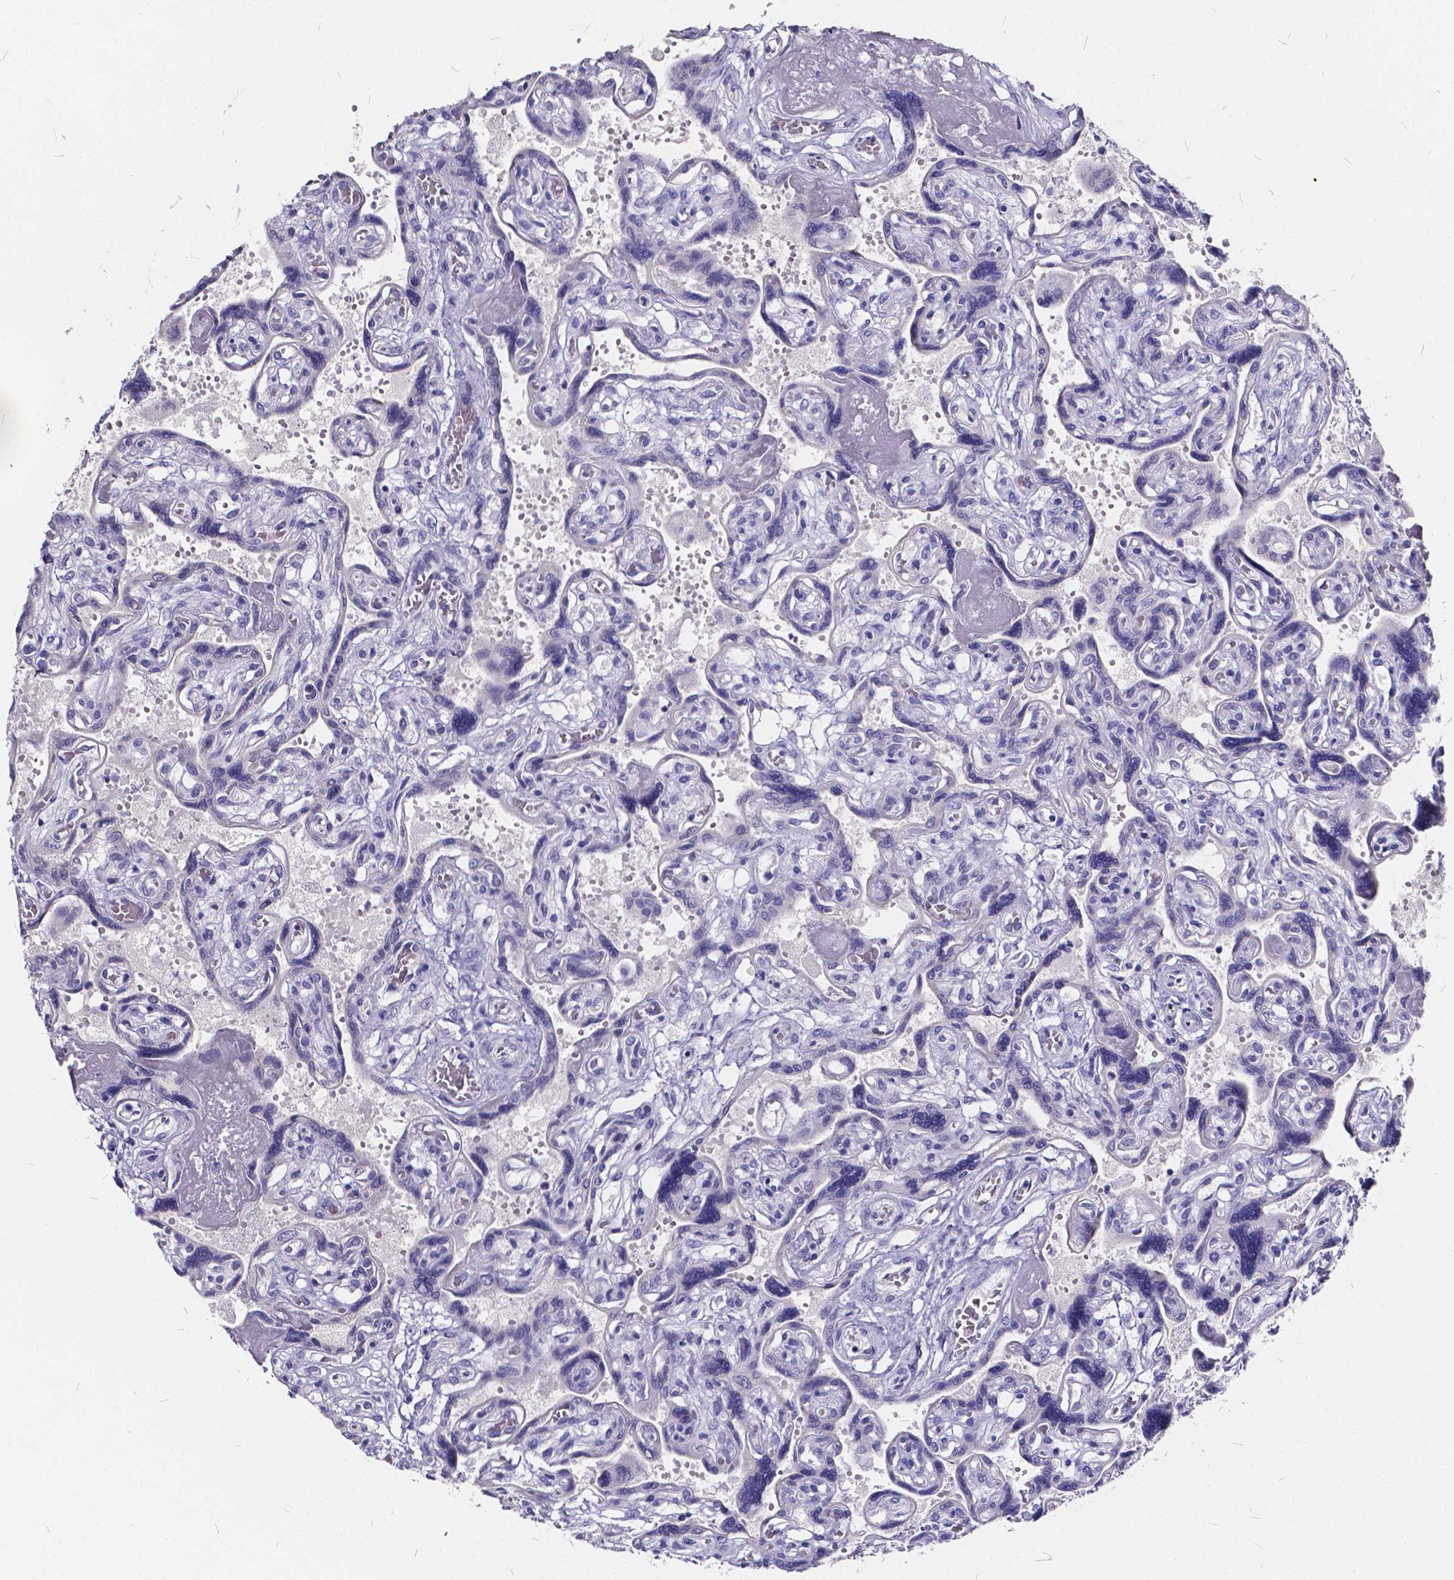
{"staining": {"intensity": "negative", "quantity": "none", "location": "none"}, "tissue": "placenta", "cell_type": "Decidual cells", "image_type": "normal", "snomed": [{"axis": "morphology", "description": "Normal tissue, NOS"}, {"axis": "topography", "description": "Placenta"}], "caption": "The histopathology image exhibits no significant expression in decidual cells of placenta.", "gene": "SPEF2", "patient": {"sex": "female", "age": 32}}